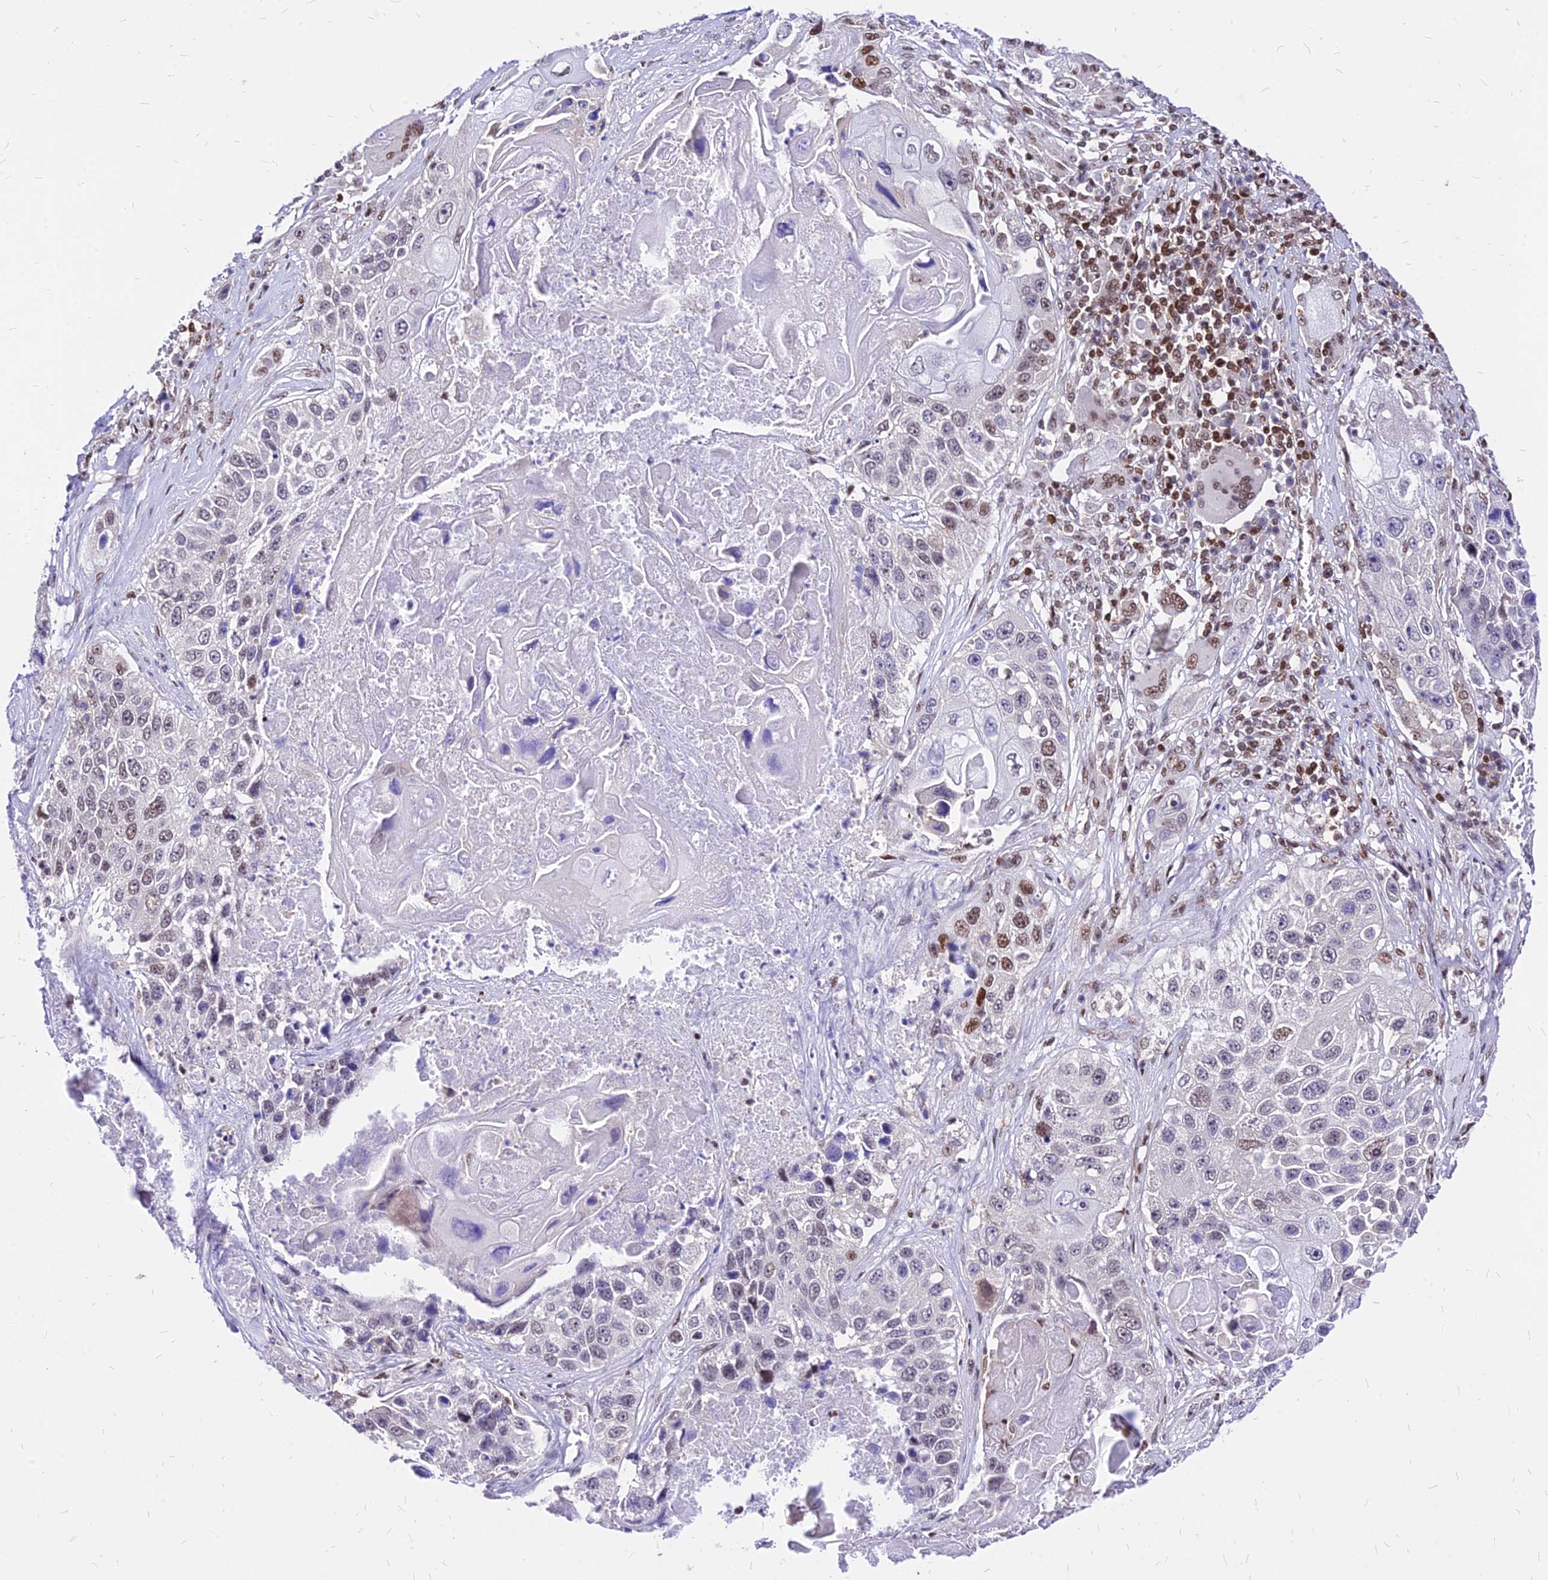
{"staining": {"intensity": "moderate", "quantity": "<25%", "location": "nuclear"}, "tissue": "lung cancer", "cell_type": "Tumor cells", "image_type": "cancer", "snomed": [{"axis": "morphology", "description": "Squamous cell carcinoma, NOS"}, {"axis": "topography", "description": "Lung"}], "caption": "This micrograph reveals immunohistochemistry (IHC) staining of human lung cancer, with low moderate nuclear positivity in about <25% of tumor cells.", "gene": "PAXX", "patient": {"sex": "male", "age": 61}}